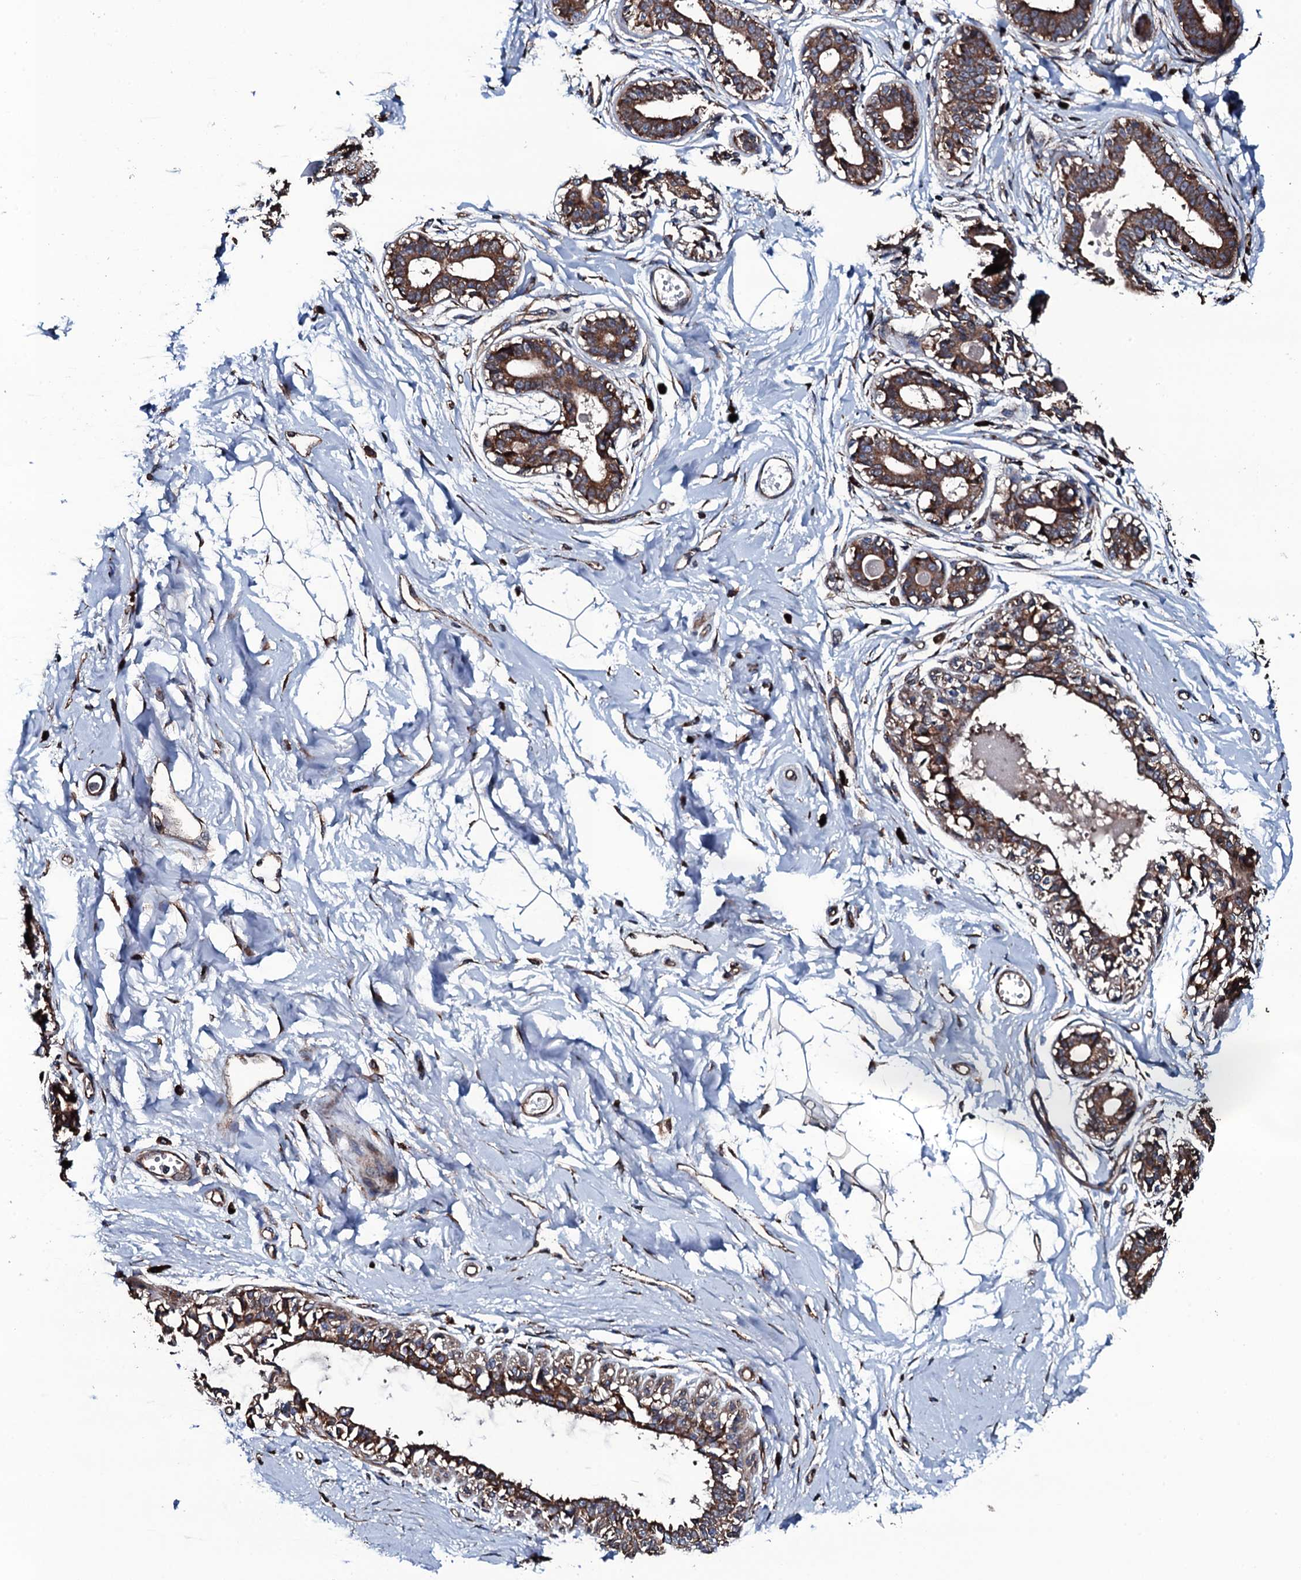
{"staining": {"intensity": "negative", "quantity": "none", "location": "none"}, "tissue": "breast", "cell_type": "Adipocytes", "image_type": "normal", "snomed": [{"axis": "morphology", "description": "Normal tissue, NOS"}, {"axis": "topography", "description": "Breast"}], "caption": "This is a micrograph of immunohistochemistry staining of benign breast, which shows no expression in adipocytes. The staining was performed using DAB to visualize the protein expression in brown, while the nuclei were stained in blue with hematoxylin (Magnification: 20x).", "gene": "RAB12", "patient": {"sex": "female", "age": 45}}